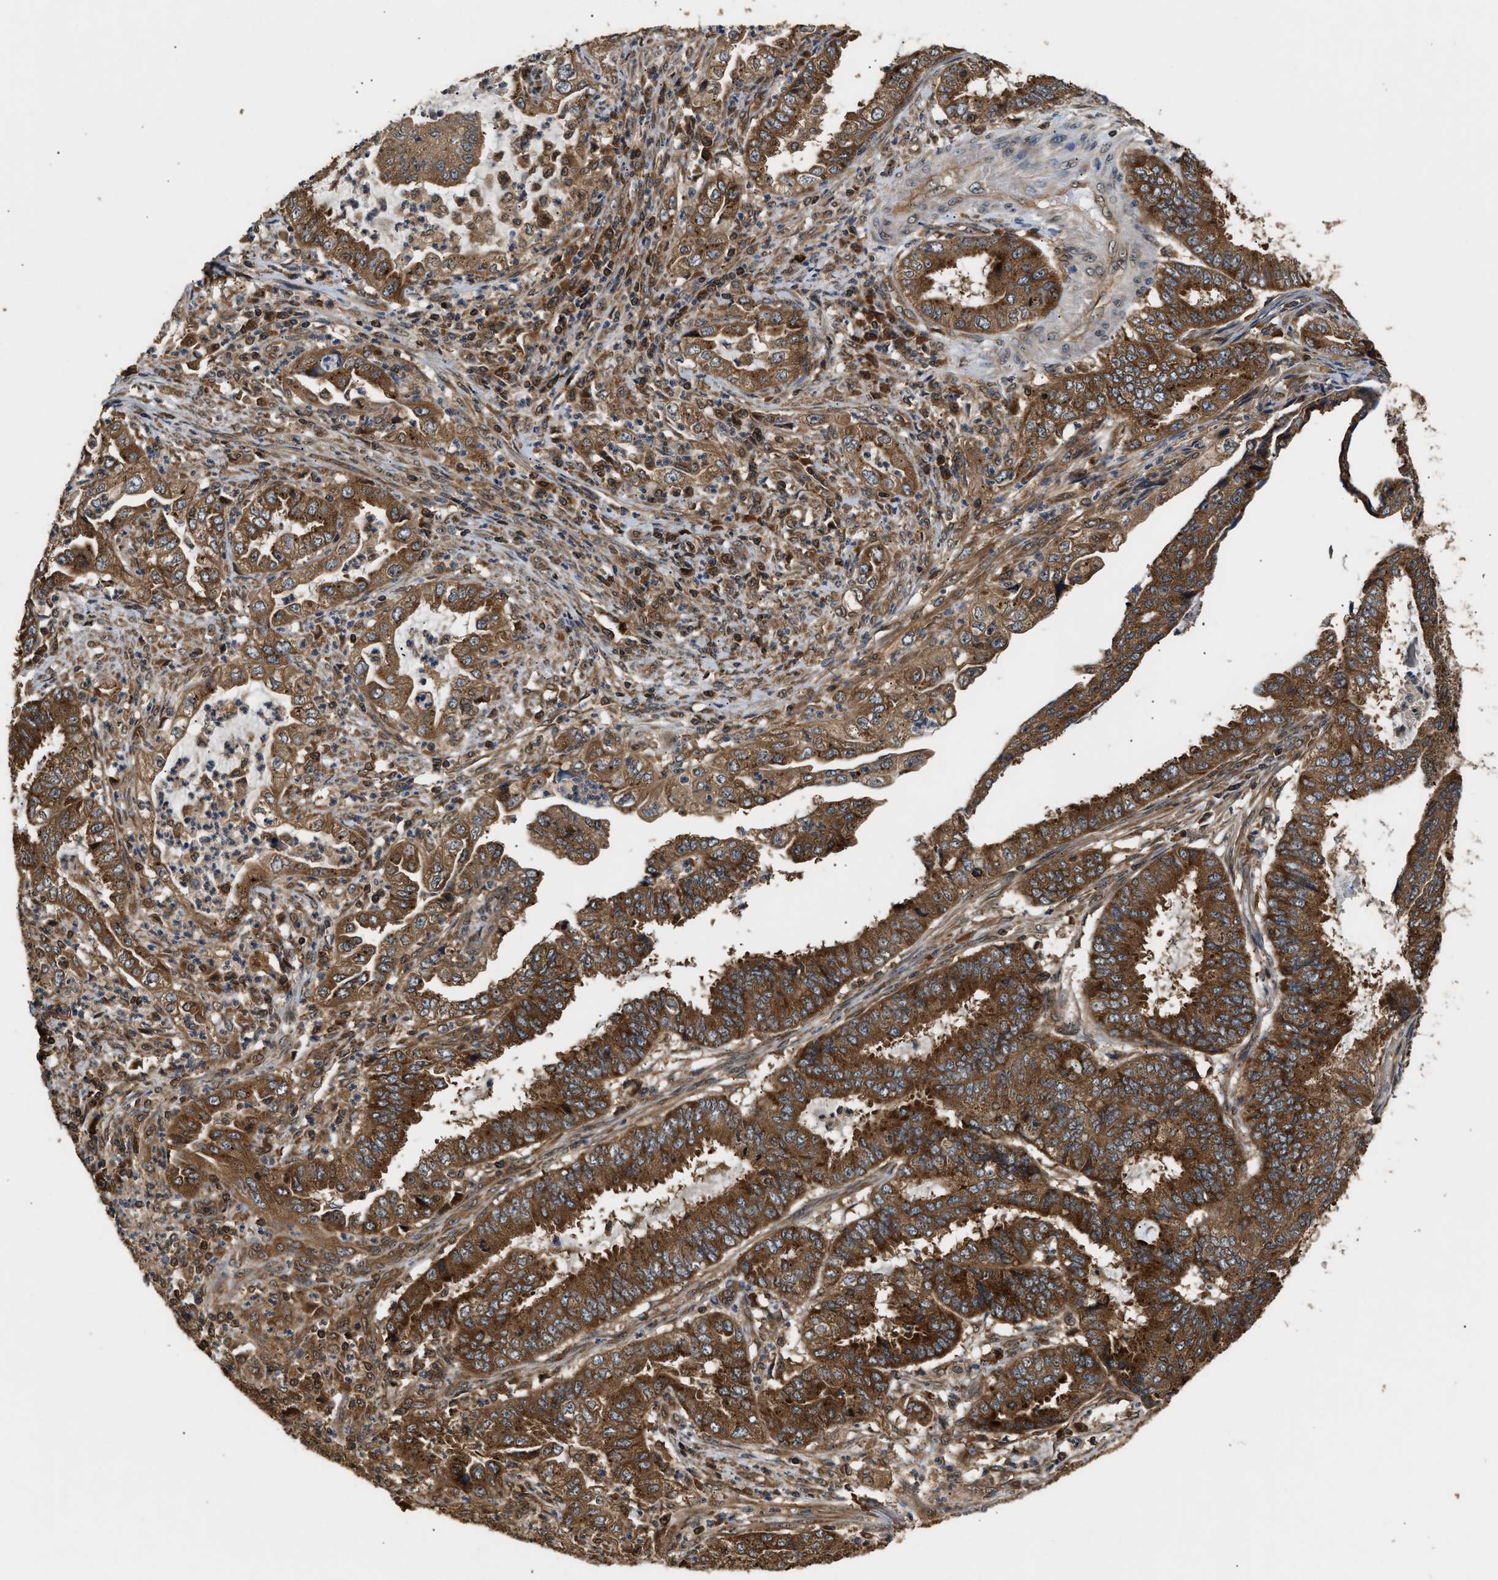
{"staining": {"intensity": "strong", "quantity": ">75%", "location": "cytoplasmic/membranous"}, "tissue": "endometrial cancer", "cell_type": "Tumor cells", "image_type": "cancer", "snomed": [{"axis": "morphology", "description": "Adenocarcinoma, NOS"}, {"axis": "topography", "description": "Endometrium"}], "caption": "Endometrial cancer tissue demonstrates strong cytoplasmic/membranous staining in approximately >75% of tumor cells, visualized by immunohistochemistry.", "gene": "DNAJC2", "patient": {"sex": "female", "age": 51}}